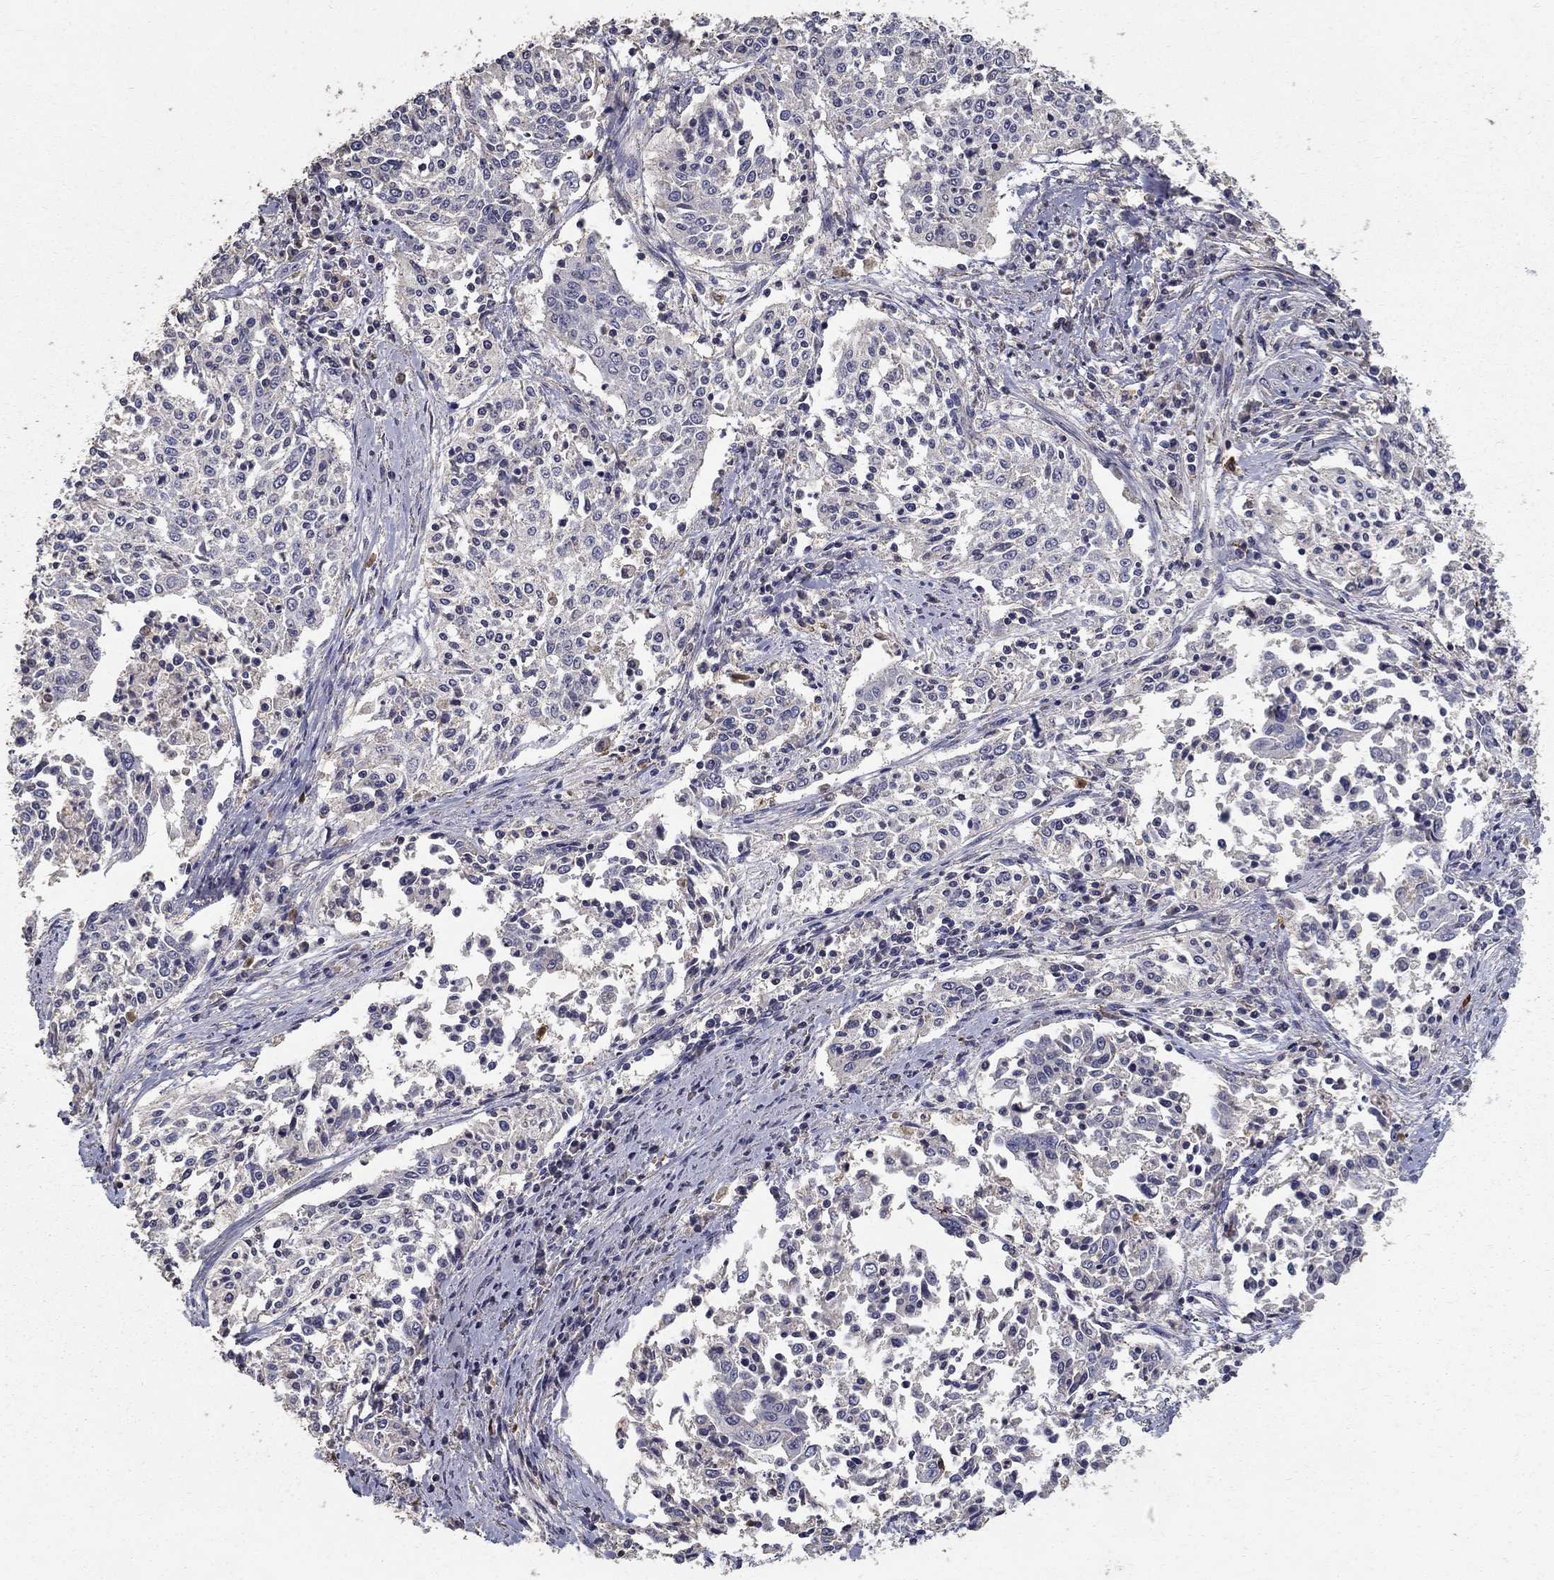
{"staining": {"intensity": "negative", "quantity": "none", "location": "none"}, "tissue": "cervical cancer", "cell_type": "Tumor cells", "image_type": "cancer", "snomed": [{"axis": "morphology", "description": "Squamous cell carcinoma, NOS"}, {"axis": "topography", "description": "Cervix"}], "caption": "Histopathology image shows no significant protein expression in tumor cells of cervical cancer. Brightfield microscopy of immunohistochemistry (IHC) stained with DAB (3,3'-diaminobenzidine) (brown) and hematoxylin (blue), captured at high magnification.", "gene": "MPP2", "patient": {"sex": "female", "age": 41}}